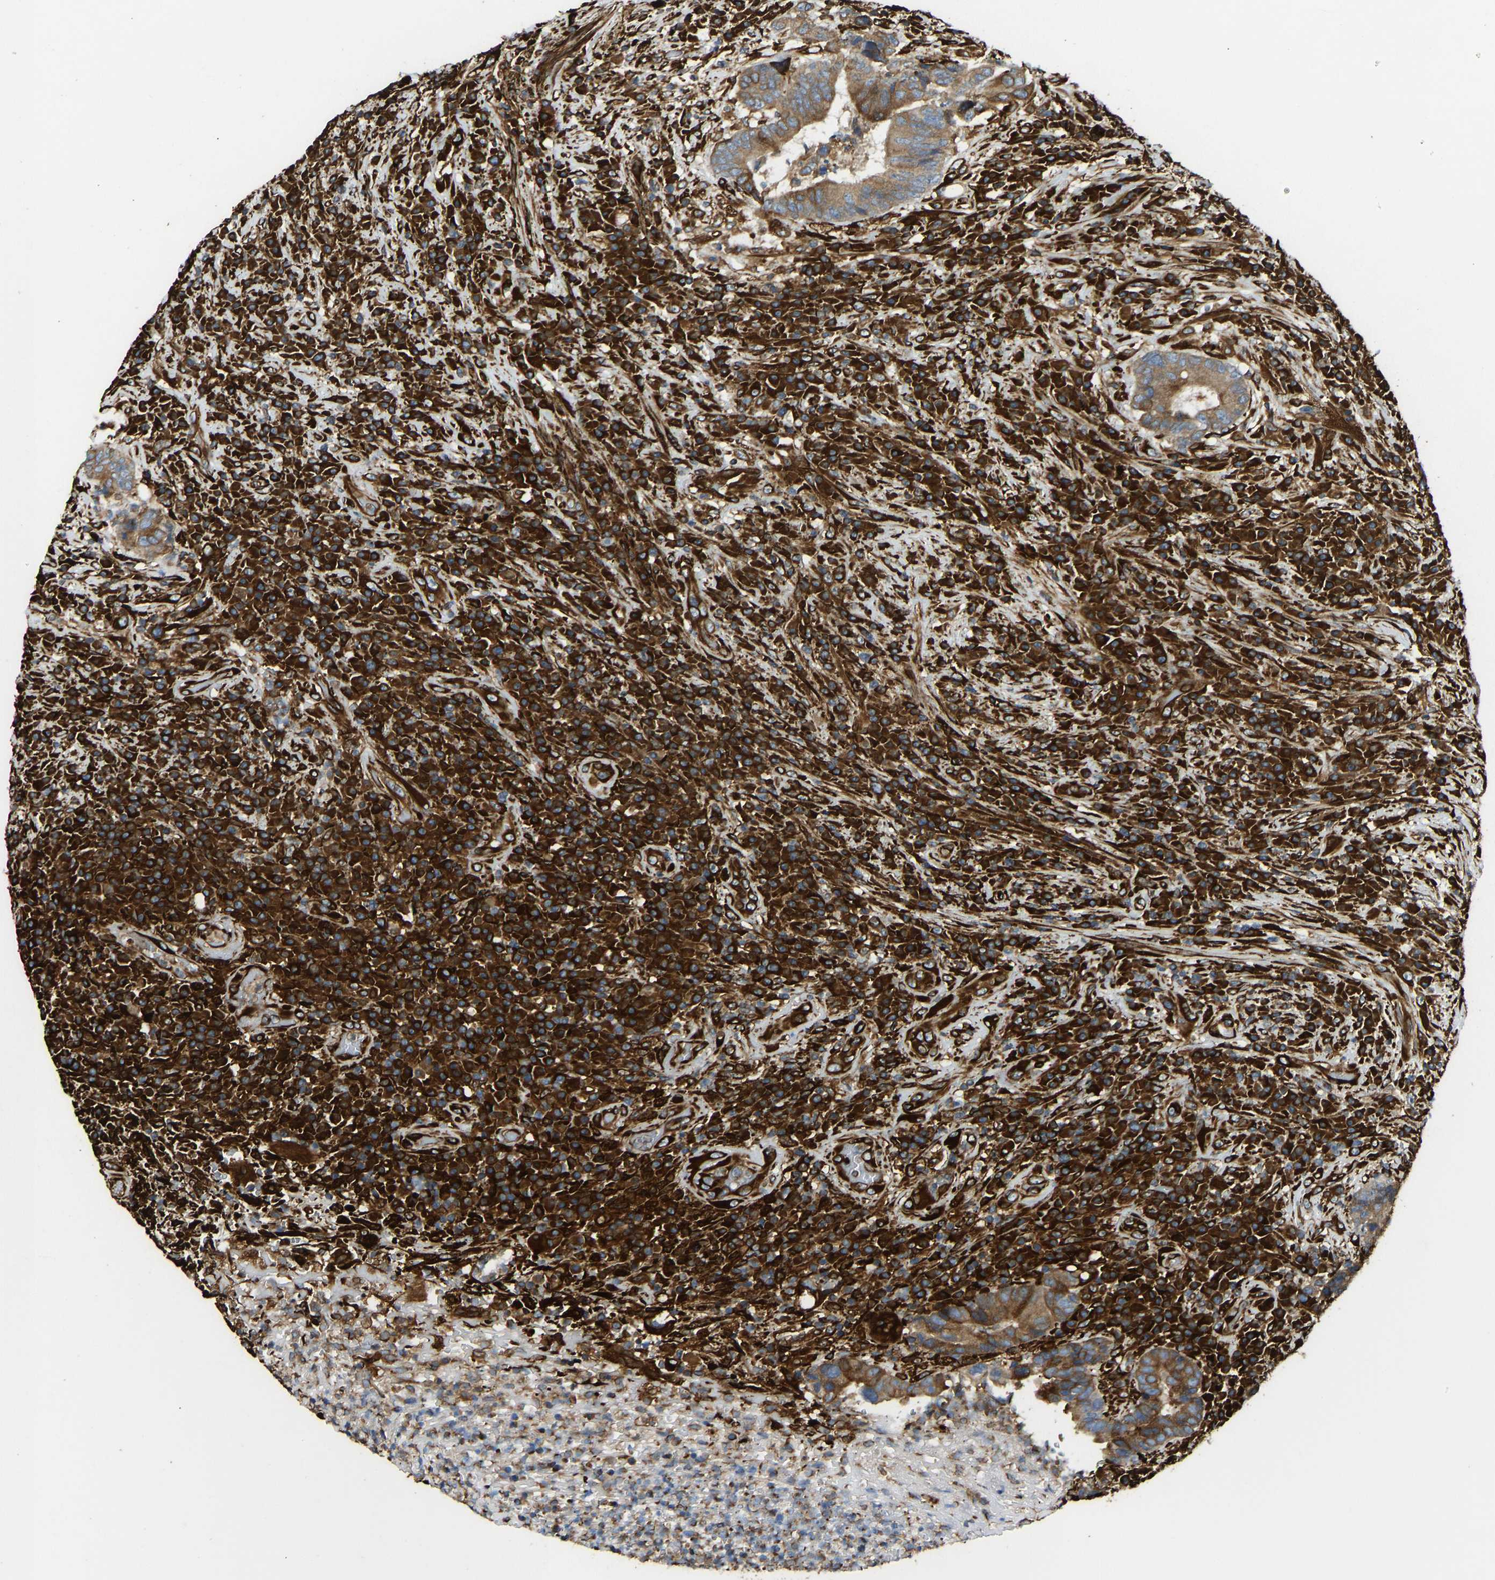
{"staining": {"intensity": "moderate", "quantity": ">75%", "location": "cytoplasmic/membranous"}, "tissue": "colorectal cancer", "cell_type": "Tumor cells", "image_type": "cancer", "snomed": [{"axis": "morphology", "description": "Adenocarcinoma, NOS"}, {"axis": "topography", "description": "Rectum"}], "caption": "Human colorectal adenocarcinoma stained with a protein marker shows moderate staining in tumor cells.", "gene": "BEX3", "patient": {"sex": "female", "age": 89}}